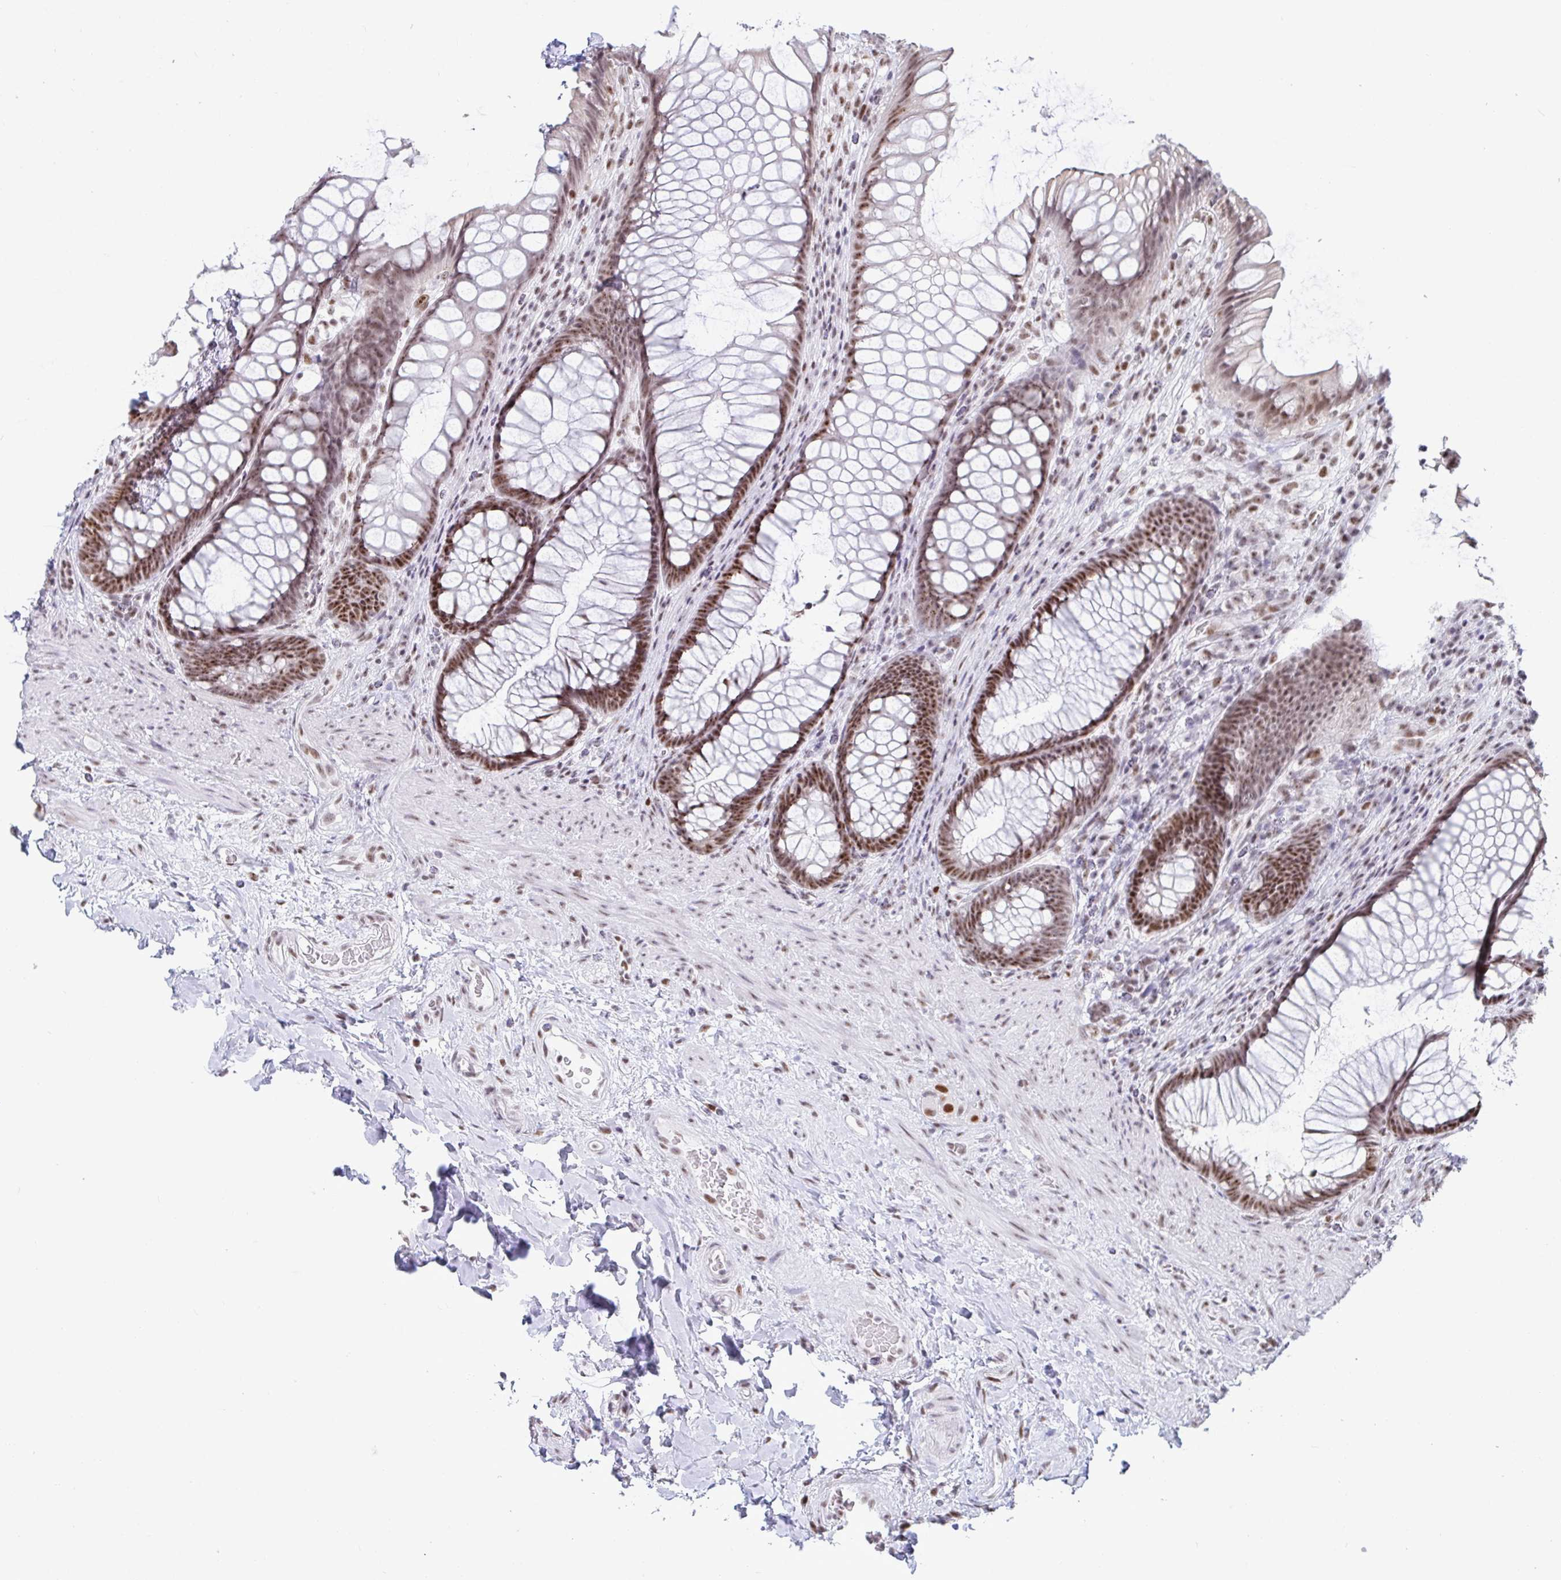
{"staining": {"intensity": "moderate", "quantity": ">75%", "location": "nuclear"}, "tissue": "rectum", "cell_type": "Glandular cells", "image_type": "normal", "snomed": [{"axis": "morphology", "description": "Normal tissue, NOS"}, {"axis": "topography", "description": "Rectum"}], "caption": "Brown immunohistochemical staining in normal human rectum shows moderate nuclear positivity in approximately >75% of glandular cells.", "gene": "SUPT16H", "patient": {"sex": "male", "age": 53}}